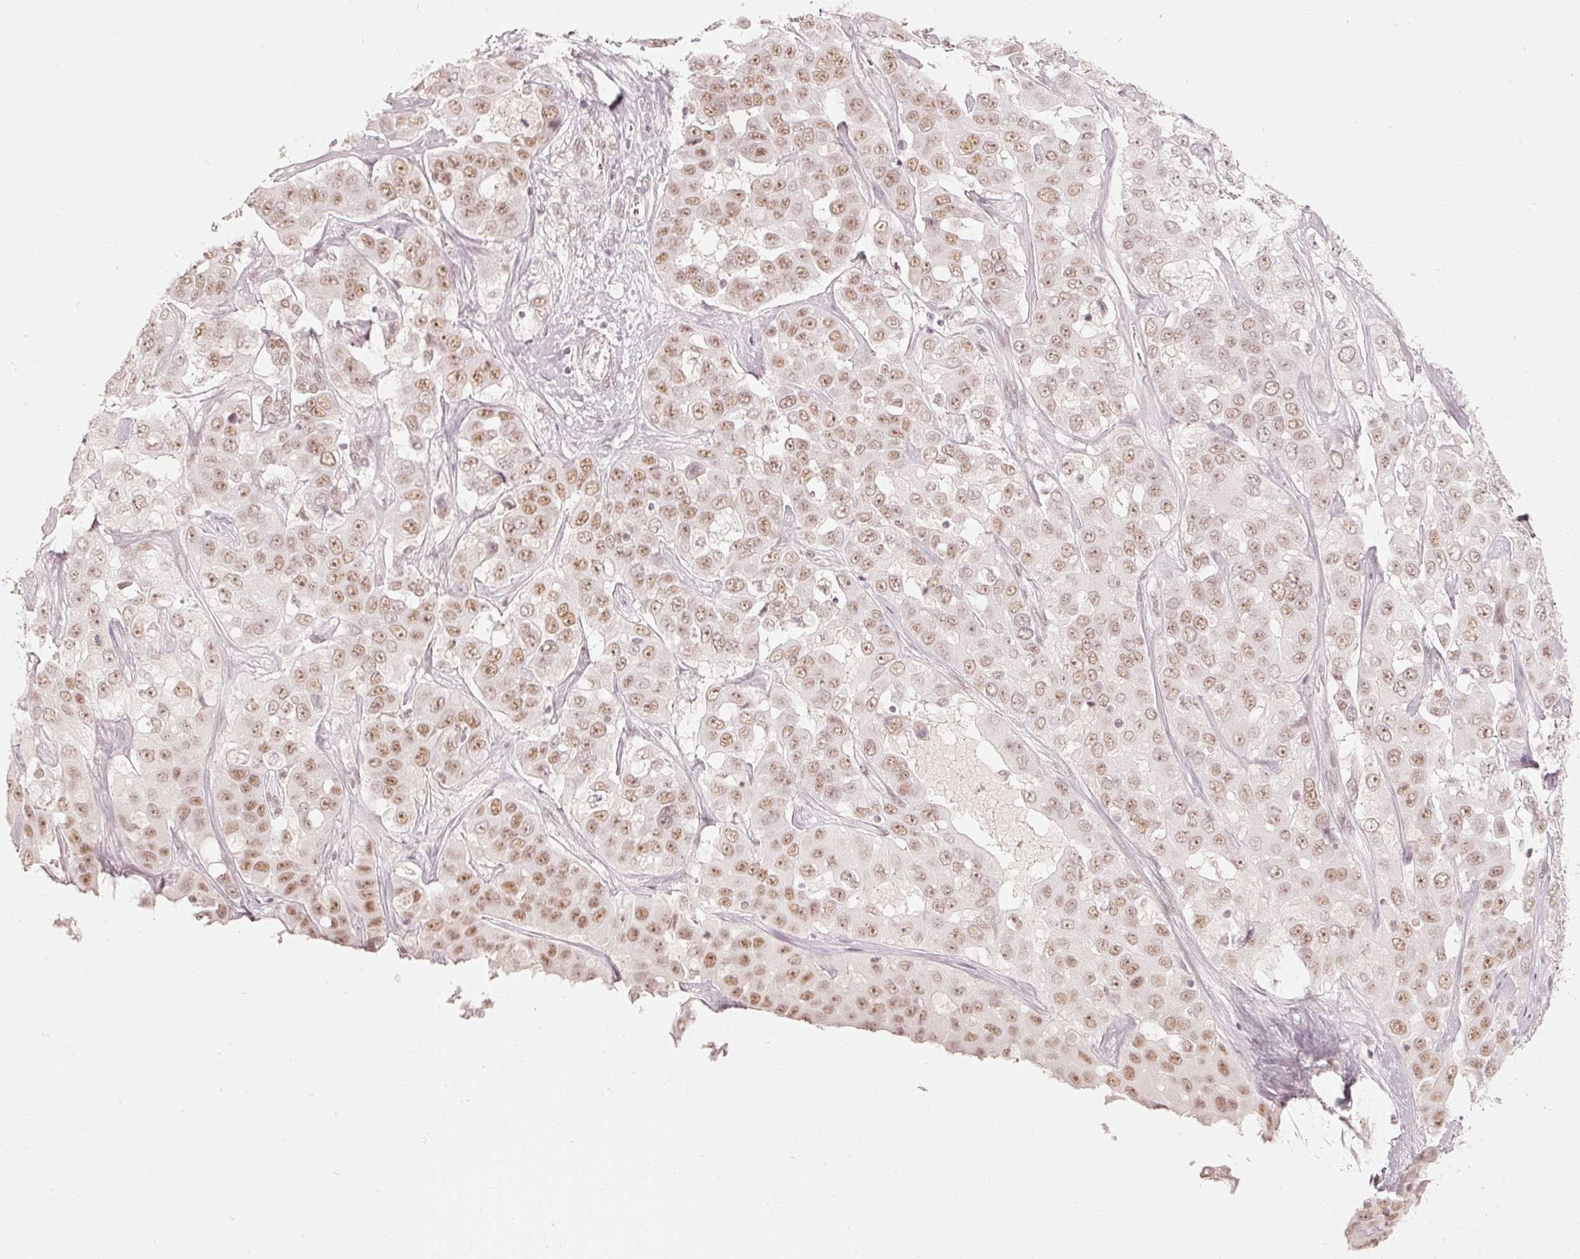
{"staining": {"intensity": "weak", "quantity": ">75%", "location": "nuclear"}, "tissue": "liver cancer", "cell_type": "Tumor cells", "image_type": "cancer", "snomed": [{"axis": "morphology", "description": "Cholangiocarcinoma"}, {"axis": "topography", "description": "Liver"}], "caption": "A histopathology image showing weak nuclear expression in about >75% of tumor cells in liver cholangiocarcinoma, as visualized by brown immunohistochemical staining.", "gene": "PPP1R10", "patient": {"sex": "female", "age": 52}}